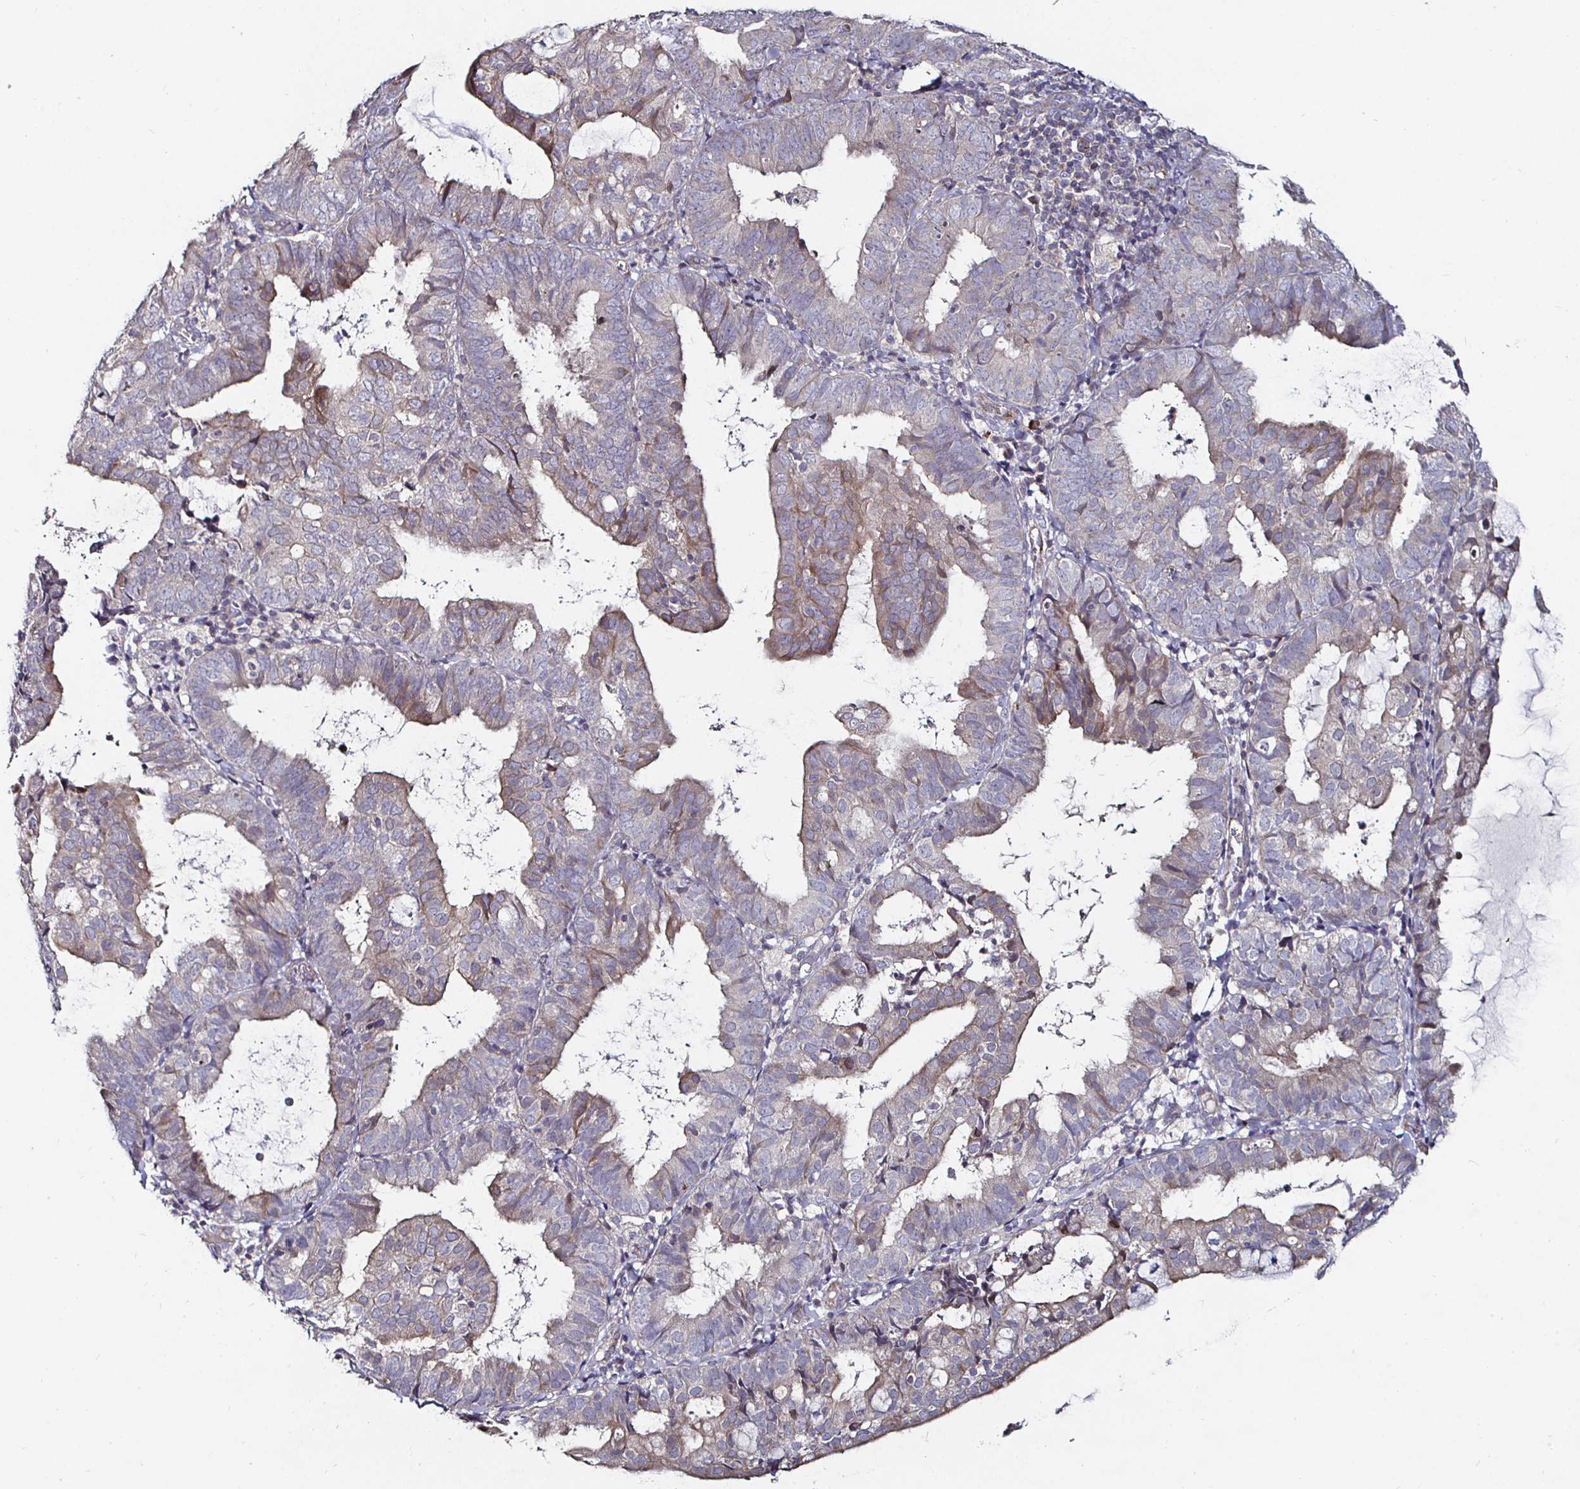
{"staining": {"intensity": "weak", "quantity": "25%-75%", "location": "cytoplasmic/membranous"}, "tissue": "endometrial cancer", "cell_type": "Tumor cells", "image_type": "cancer", "snomed": [{"axis": "morphology", "description": "Adenocarcinoma, NOS"}, {"axis": "topography", "description": "Endometrium"}], "caption": "Protein expression analysis of human endometrial adenocarcinoma reveals weak cytoplasmic/membranous expression in about 25%-75% of tumor cells.", "gene": "NRSN1", "patient": {"sex": "female", "age": 80}}